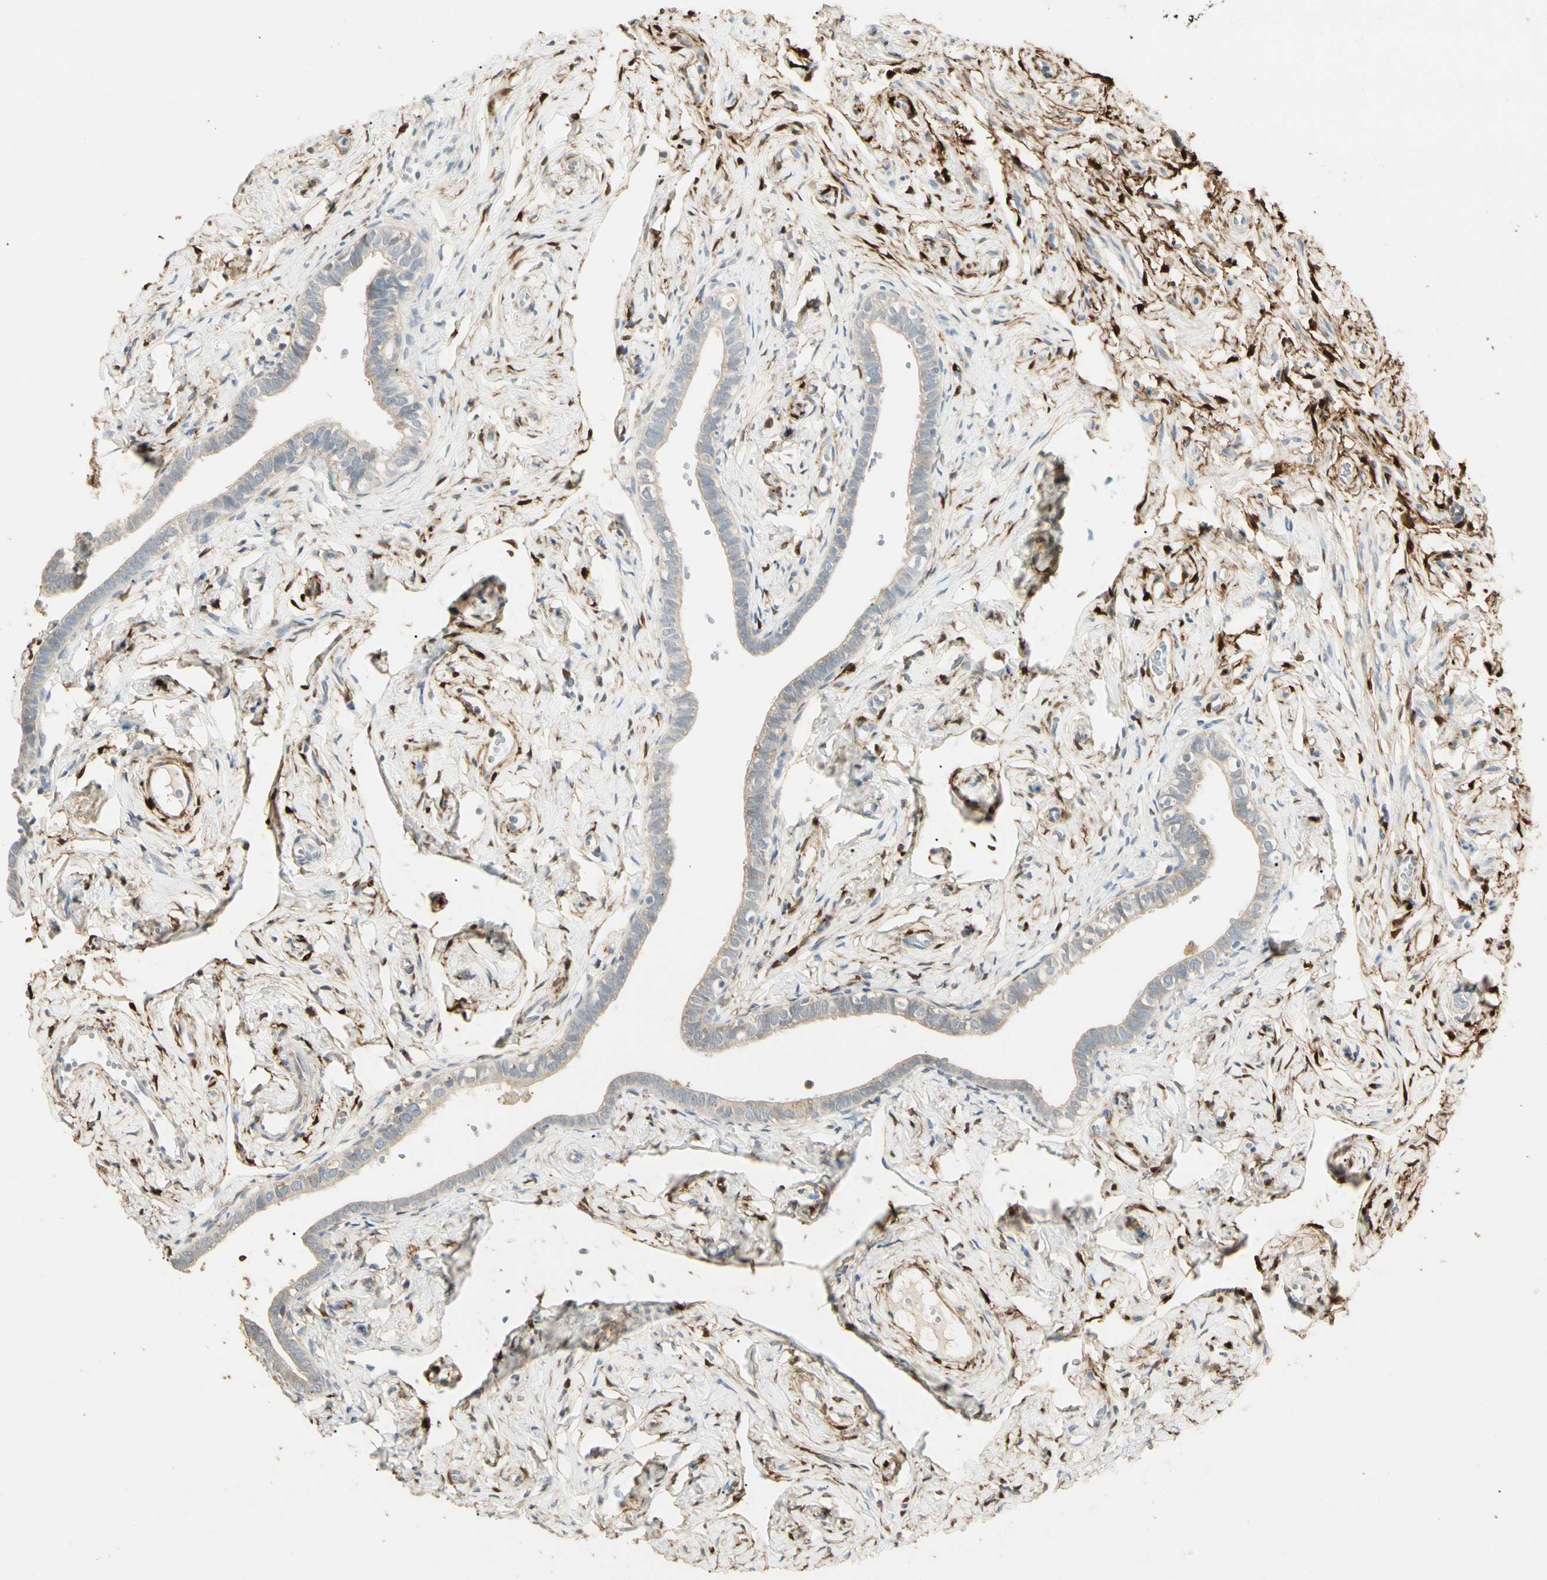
{"staining": {"intensity": "weak", "quantity": "<25%", "location": "cytoplasmic/membranous"}, "tissue": "fallopian tube", "cell_type": "Glandular cells", "image_type": "normal", "snomed": [{"axis": "morphology", "description": "Normal tissue, NOS"}, {"axis": "topography", "description": "Fallopian tube"}], "caption": "Immunohistochemistry of normal fallopian tube demonstrates no positivity in glandular cells.", "gene": "GNE", "patient": {"sex": "female", "age": 71}}